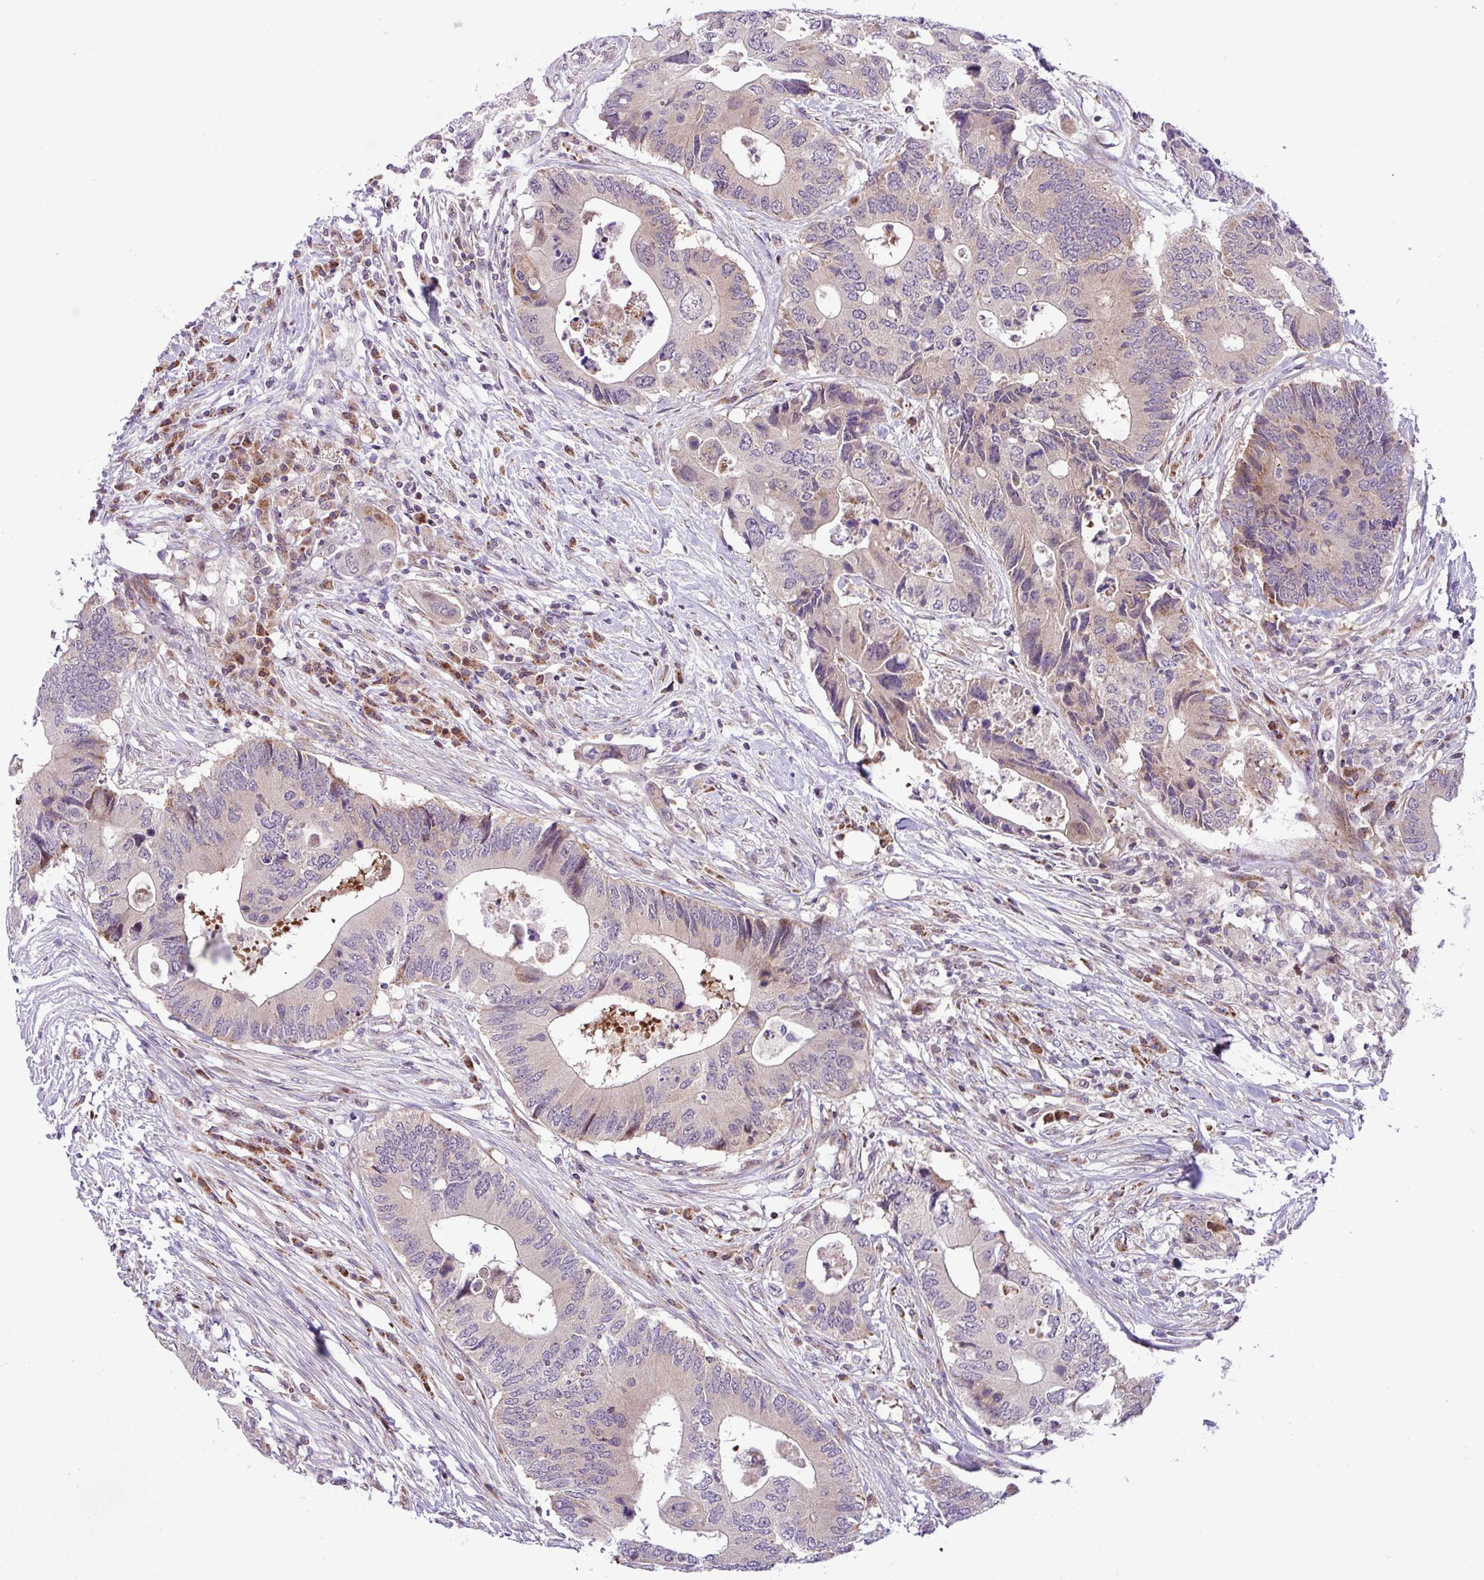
{"staining": {"intensity": "weak", "quantity": "<25%", "location": "cytoplasmic/membranous"}, "tissue": "colorectal cancer", "cell_type": "Tumor cells", "image_type": "cancer", "snomed": [{"axis": "morphology", "description": "Adenocarcinoma, NOS"}, {"axis": "topography", "description": "Colon"}], "caption": "This is a micrograph of IHC staining of colorectal cancer (adenocarcinoma), which shows no staining in tumor cells.", "gene": "B3GNT9", "patient": {"sex": "male", "age": 71}}